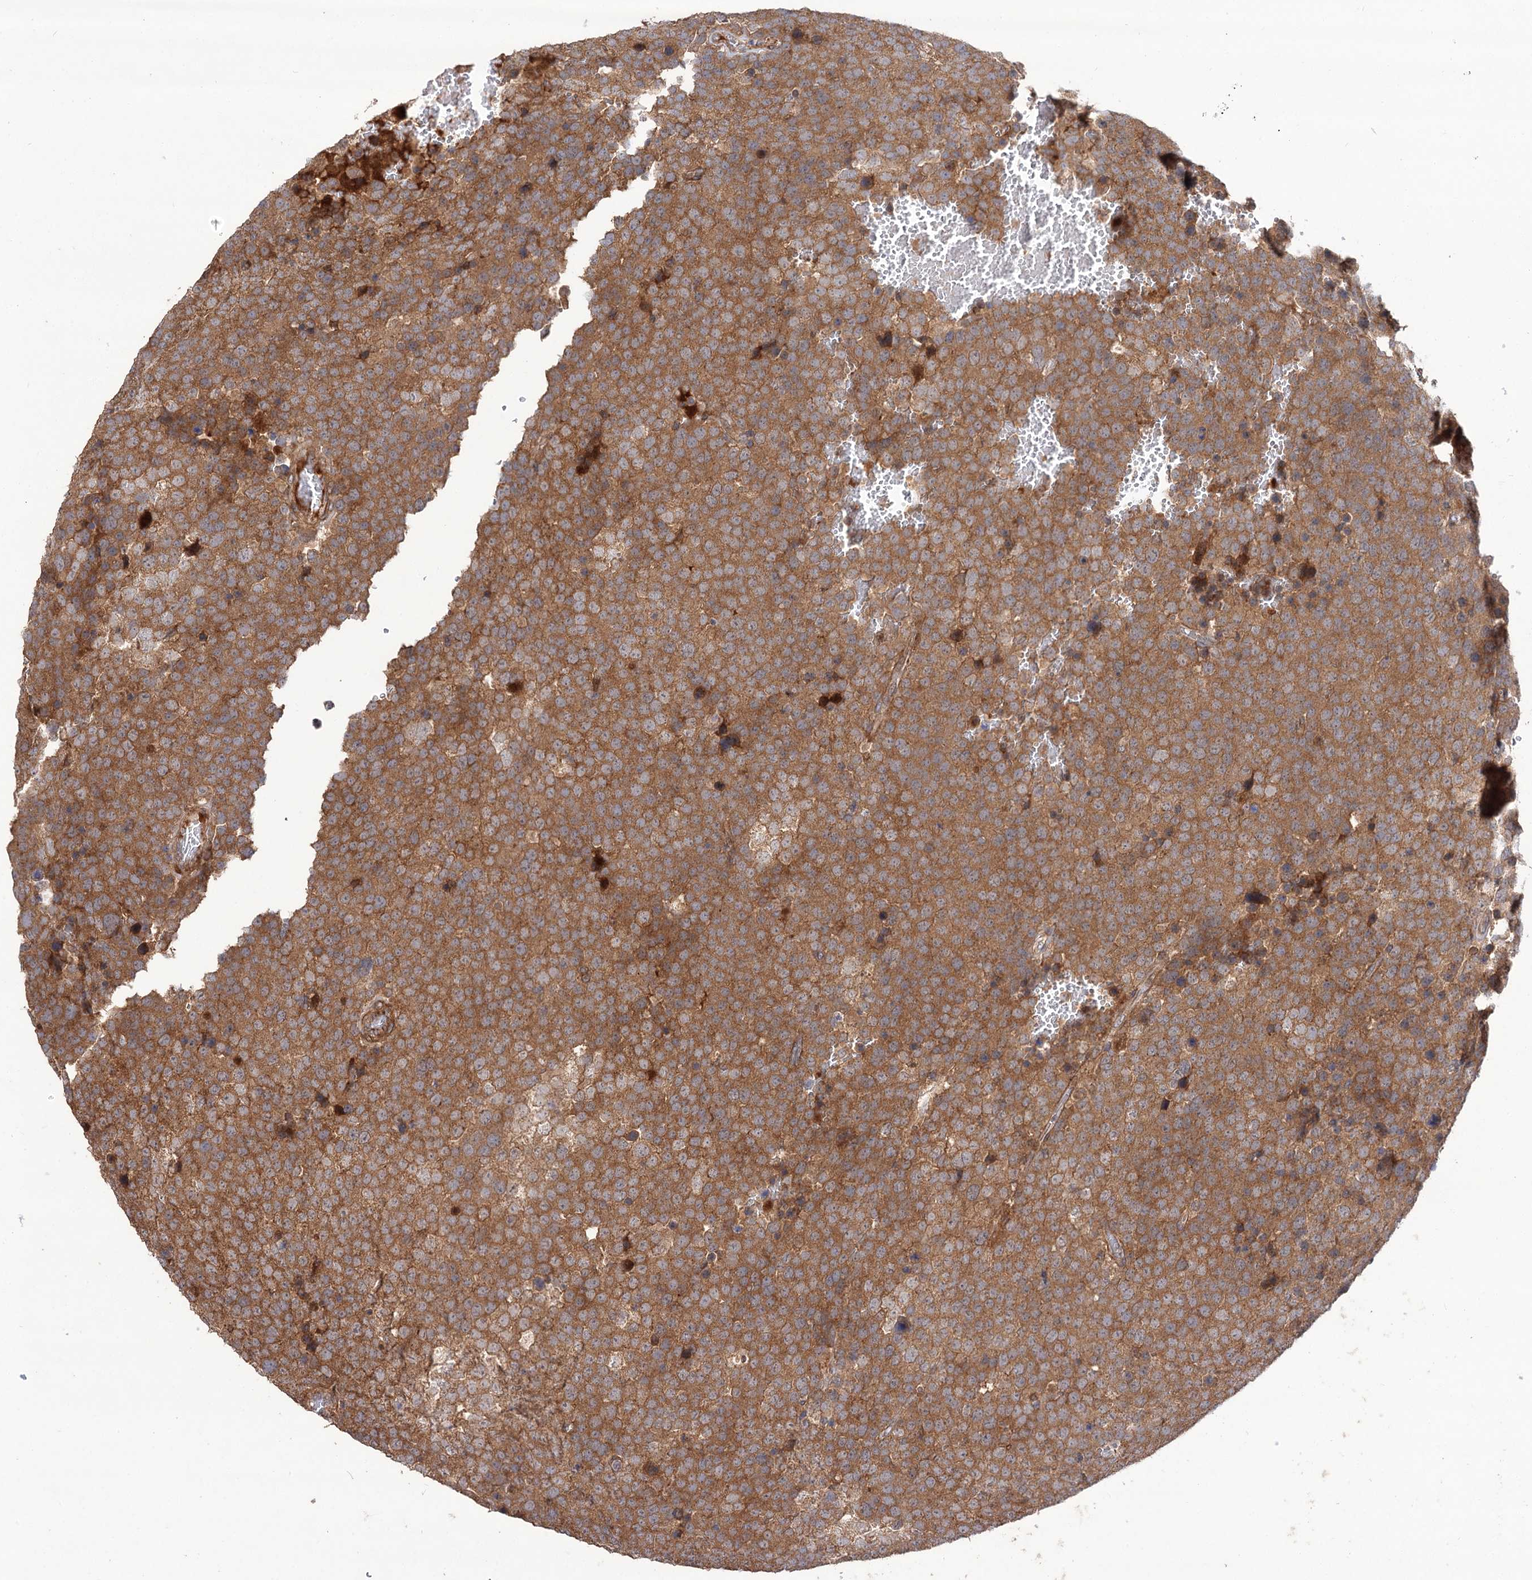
{"staining": {"intensity": "moderate", "quantity": ">75%", "location": "cytoplasmic/membranous"}, "tissue": "testis cancer", "cell_type": "Tumor cells", "image_type": "cancer", "snomed": [{"axis": "morphology", "description": "Seminoma, NOS"}, {"axis": "topography", "description": "Testis"}], "caption": "An image showing moderate cytoplasmic/membranous positivity in about >75% of tumor cells in testis cancer, as visualized by brown immunohistochemical staining.", "gene": "FBXW8", "patient": {"sex": "male", "age": 71}}